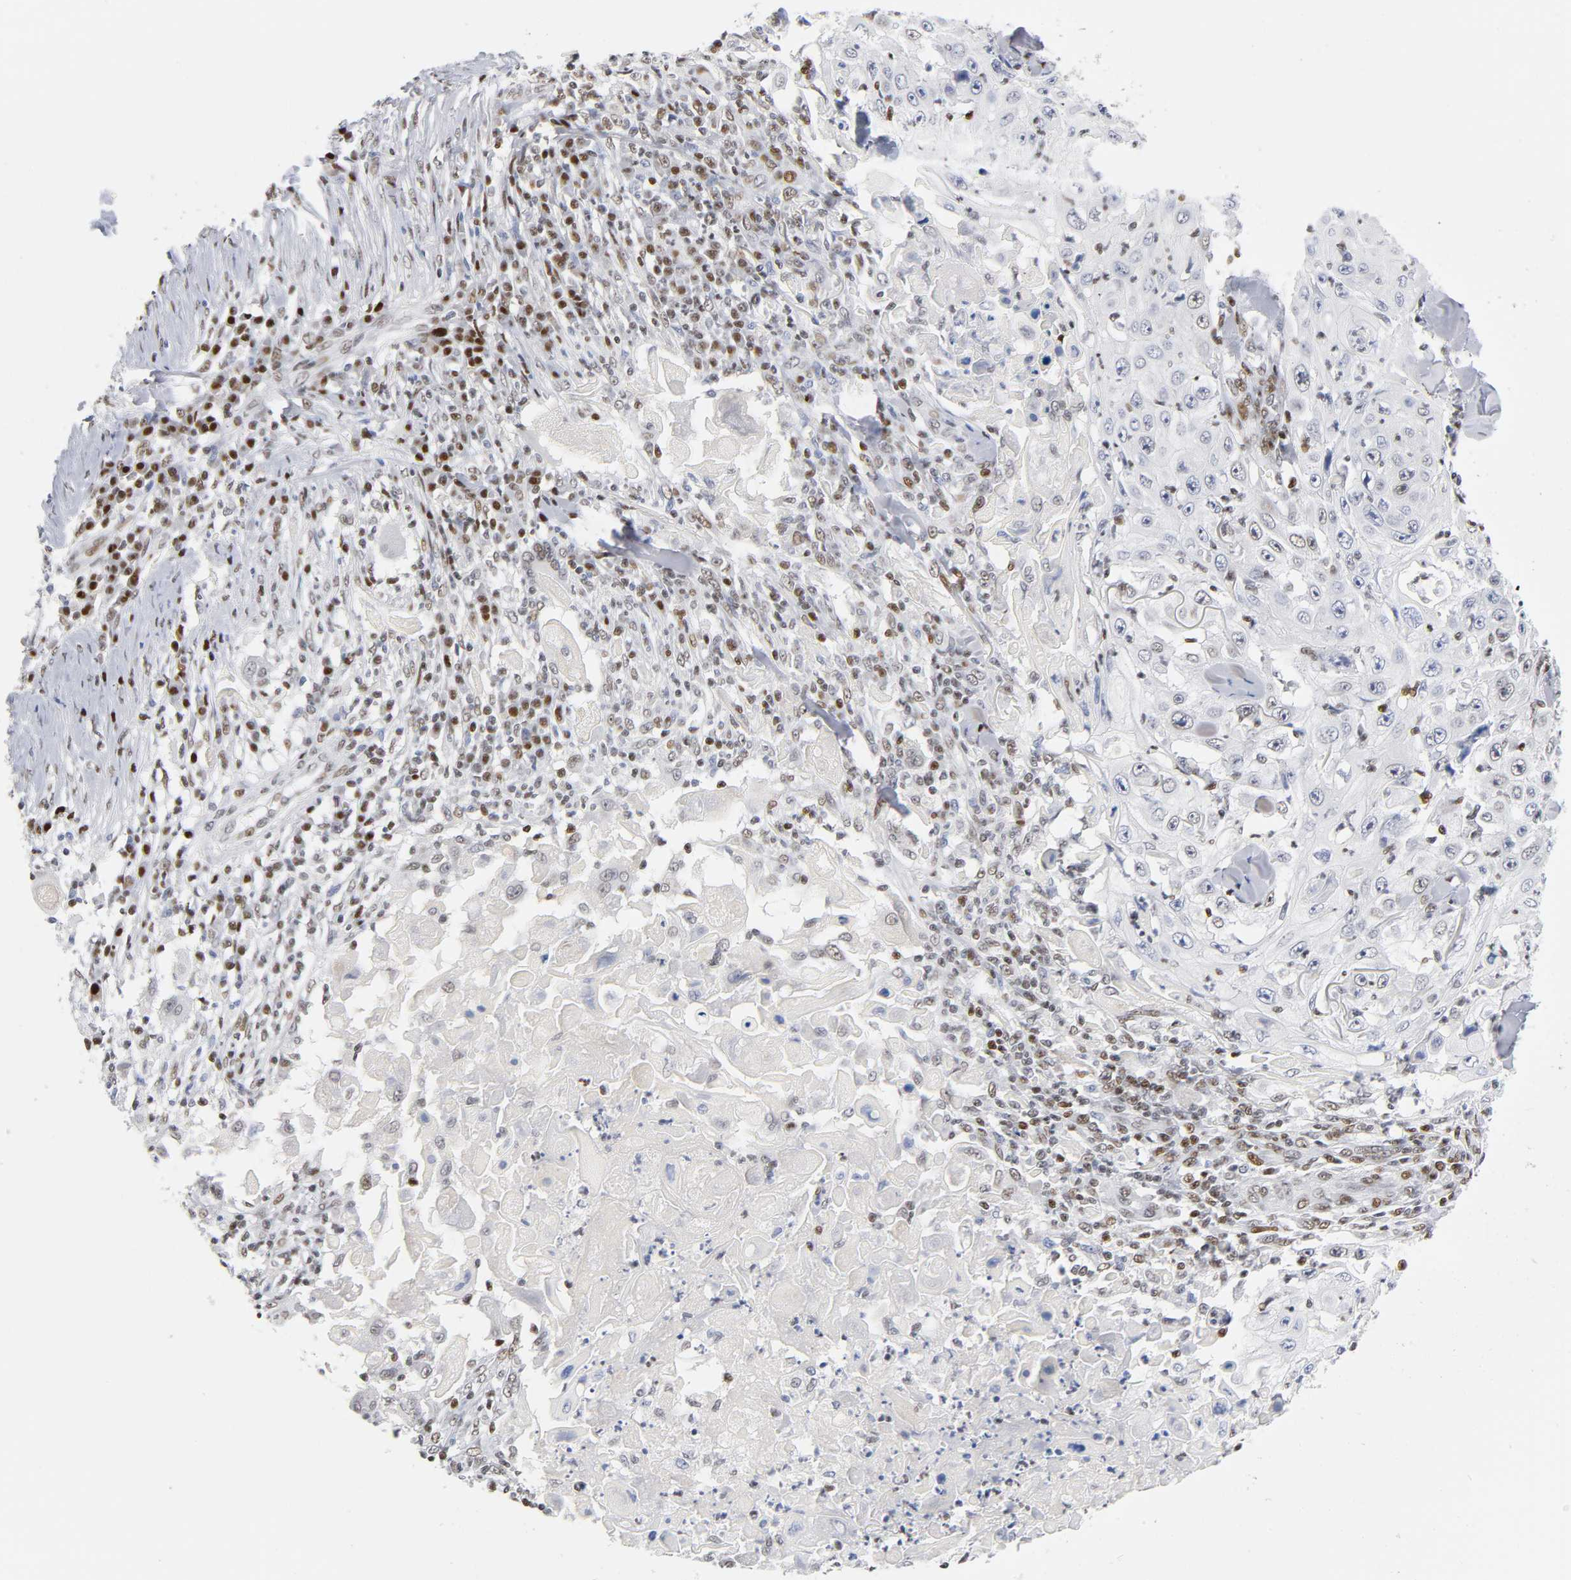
{"staining": {"intensity": "negative", "quantity": "none", "location": "none"}, "tissue": "skin cancer", "cell_type": "Tumor cells", "image_type": "cancer", "snomed": [{"axis": "morphology", "description": "Squamous cell carcinoma, NOS"}, {"axis": "topography", "description": "Skin"}], "caption": "Skin squamous cell carcinoma stained for a protein using immunohistochemistry (IHC) exhibits no positivity tumor cells.", "gene": "SP3", "patient": {"sex": "male", "age": 86}}